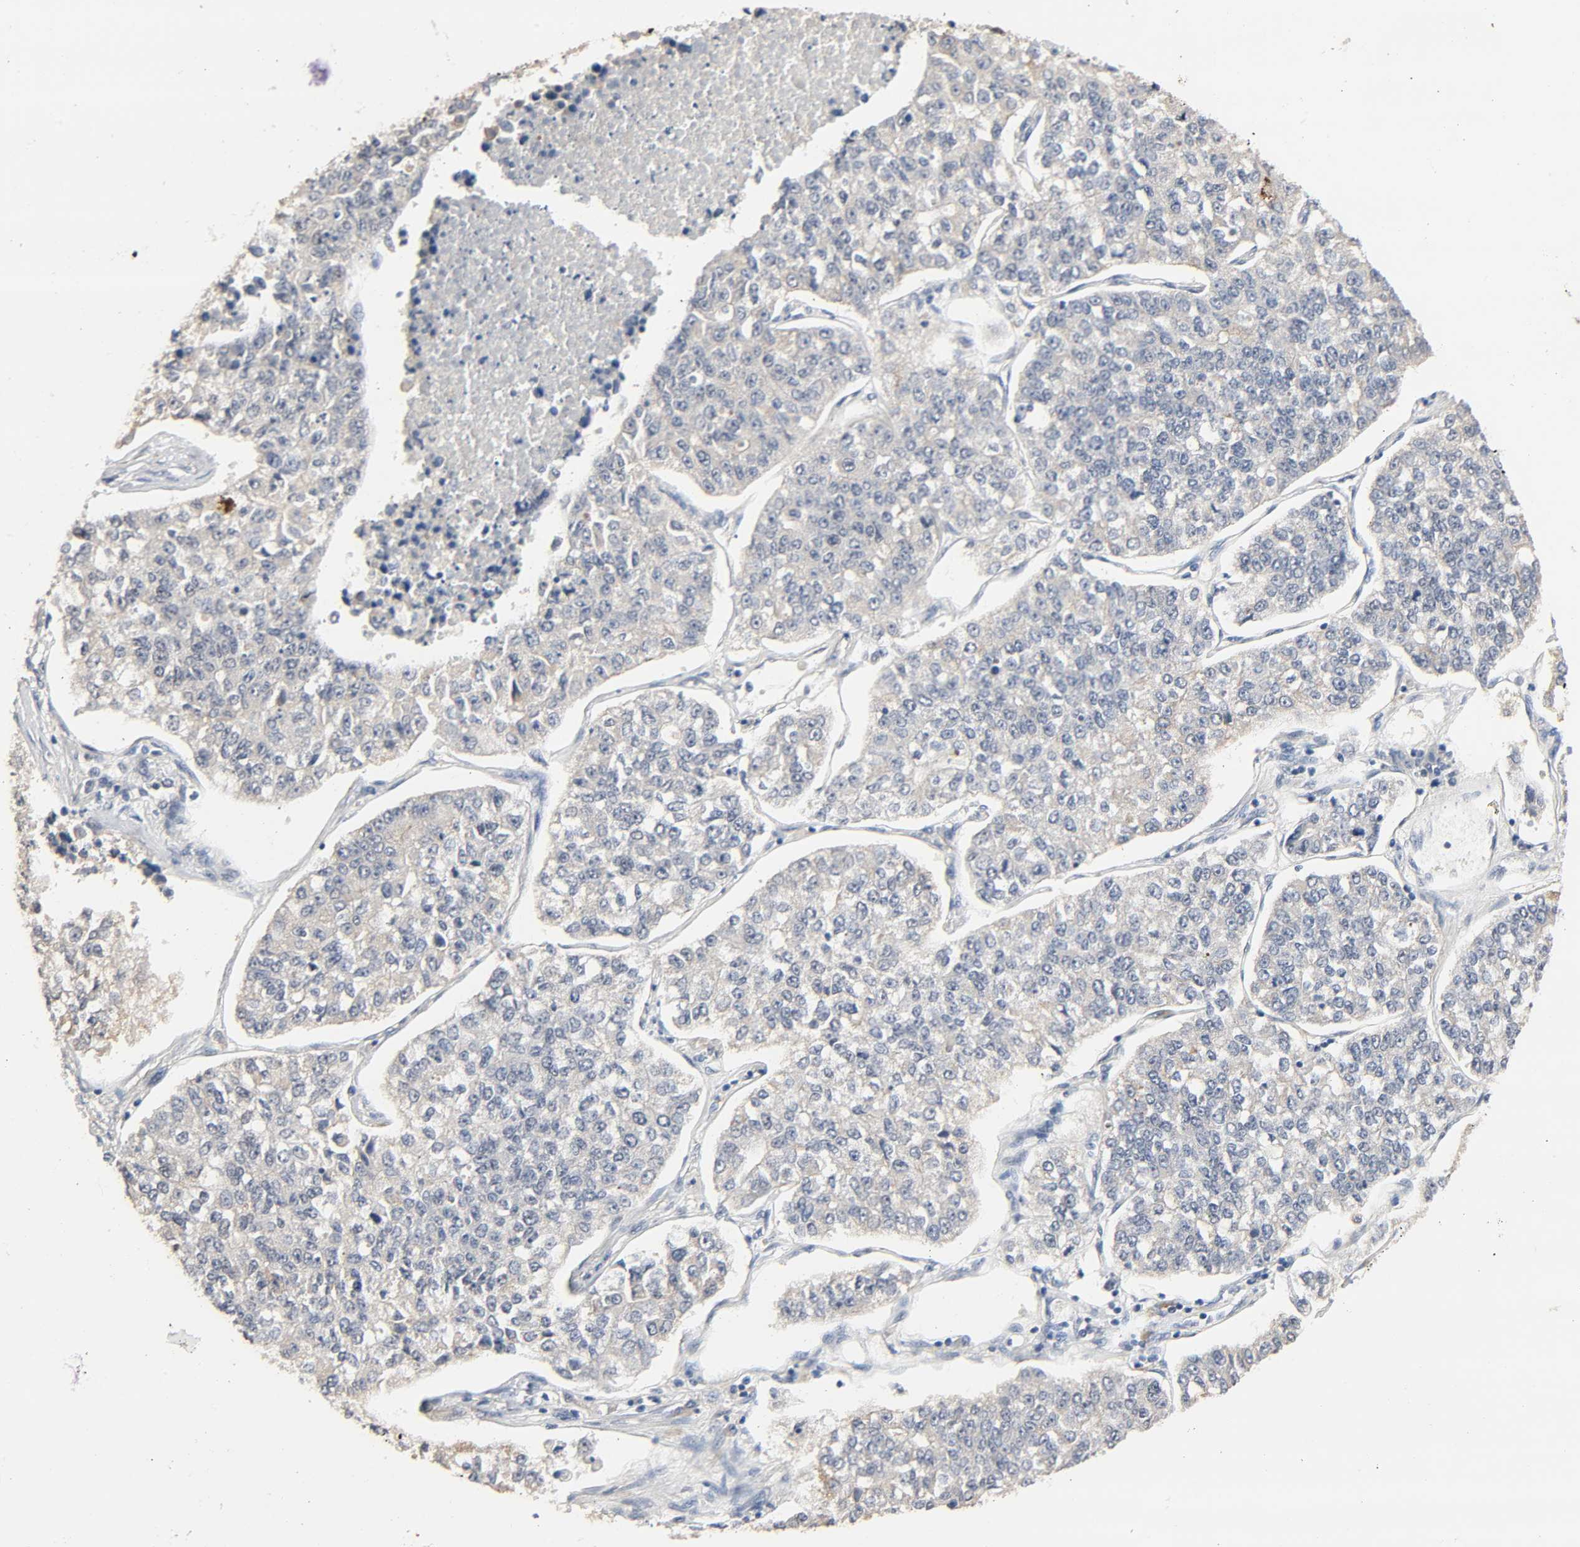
{"staining": {"intensity": "negative", "quantity": "none", "location": "none"}, "tissue": "lung cancer", "cell_type": "Tumor cells", "image_type": "cancer", "snomed": [{"axis": "morphology", "description": "Adenocarcinoma, NOS"}, {"axis": "topography", "description": "Lung"}], "caption": "High power microscopy micrograph of an IHC photomicrograph of lung adenocarcinoma, revealing no significant positivity in tumor cells.", "gene": "MAGEA8", "patient": {"sex": "male", "age": 49}}